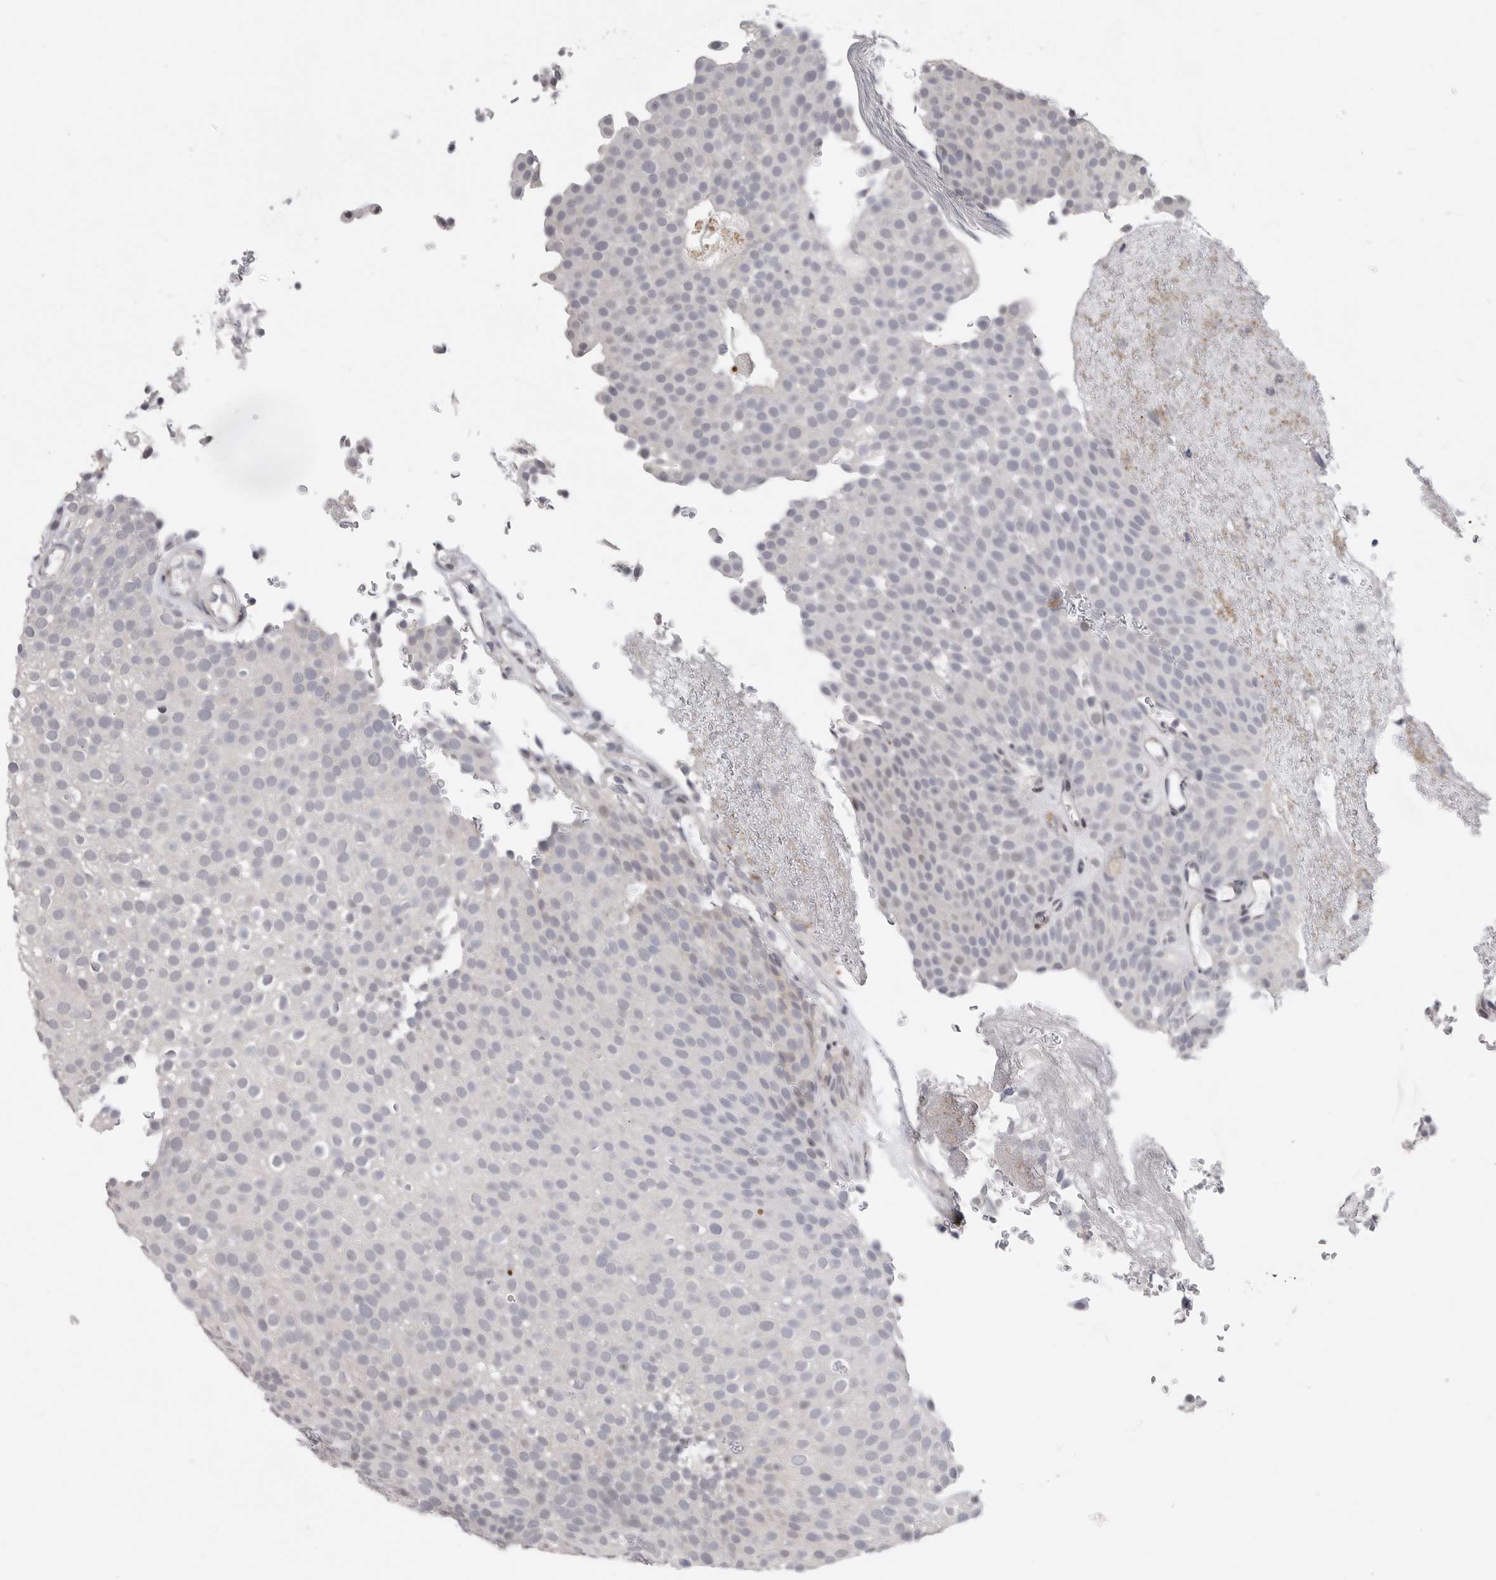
{"staining": {"intensity": "negative", "quantity": "none", "location": "none"}, "tissue": "urothelial cancer", "cell_type": "Tumor cells", "image_type": "cancer", "snomed": [{"axis": "morphology", "description": "Urothelial carcinoma, Low grade"}, {"axis": "topography", "description": "Urinary bladder"}], "caption": "Urothelial cancer was stained to show a protein in brown. There is no significant expression in tumor cells.", "gene": "FBXO43", "patient": {"sex": "male", "age": 78}}